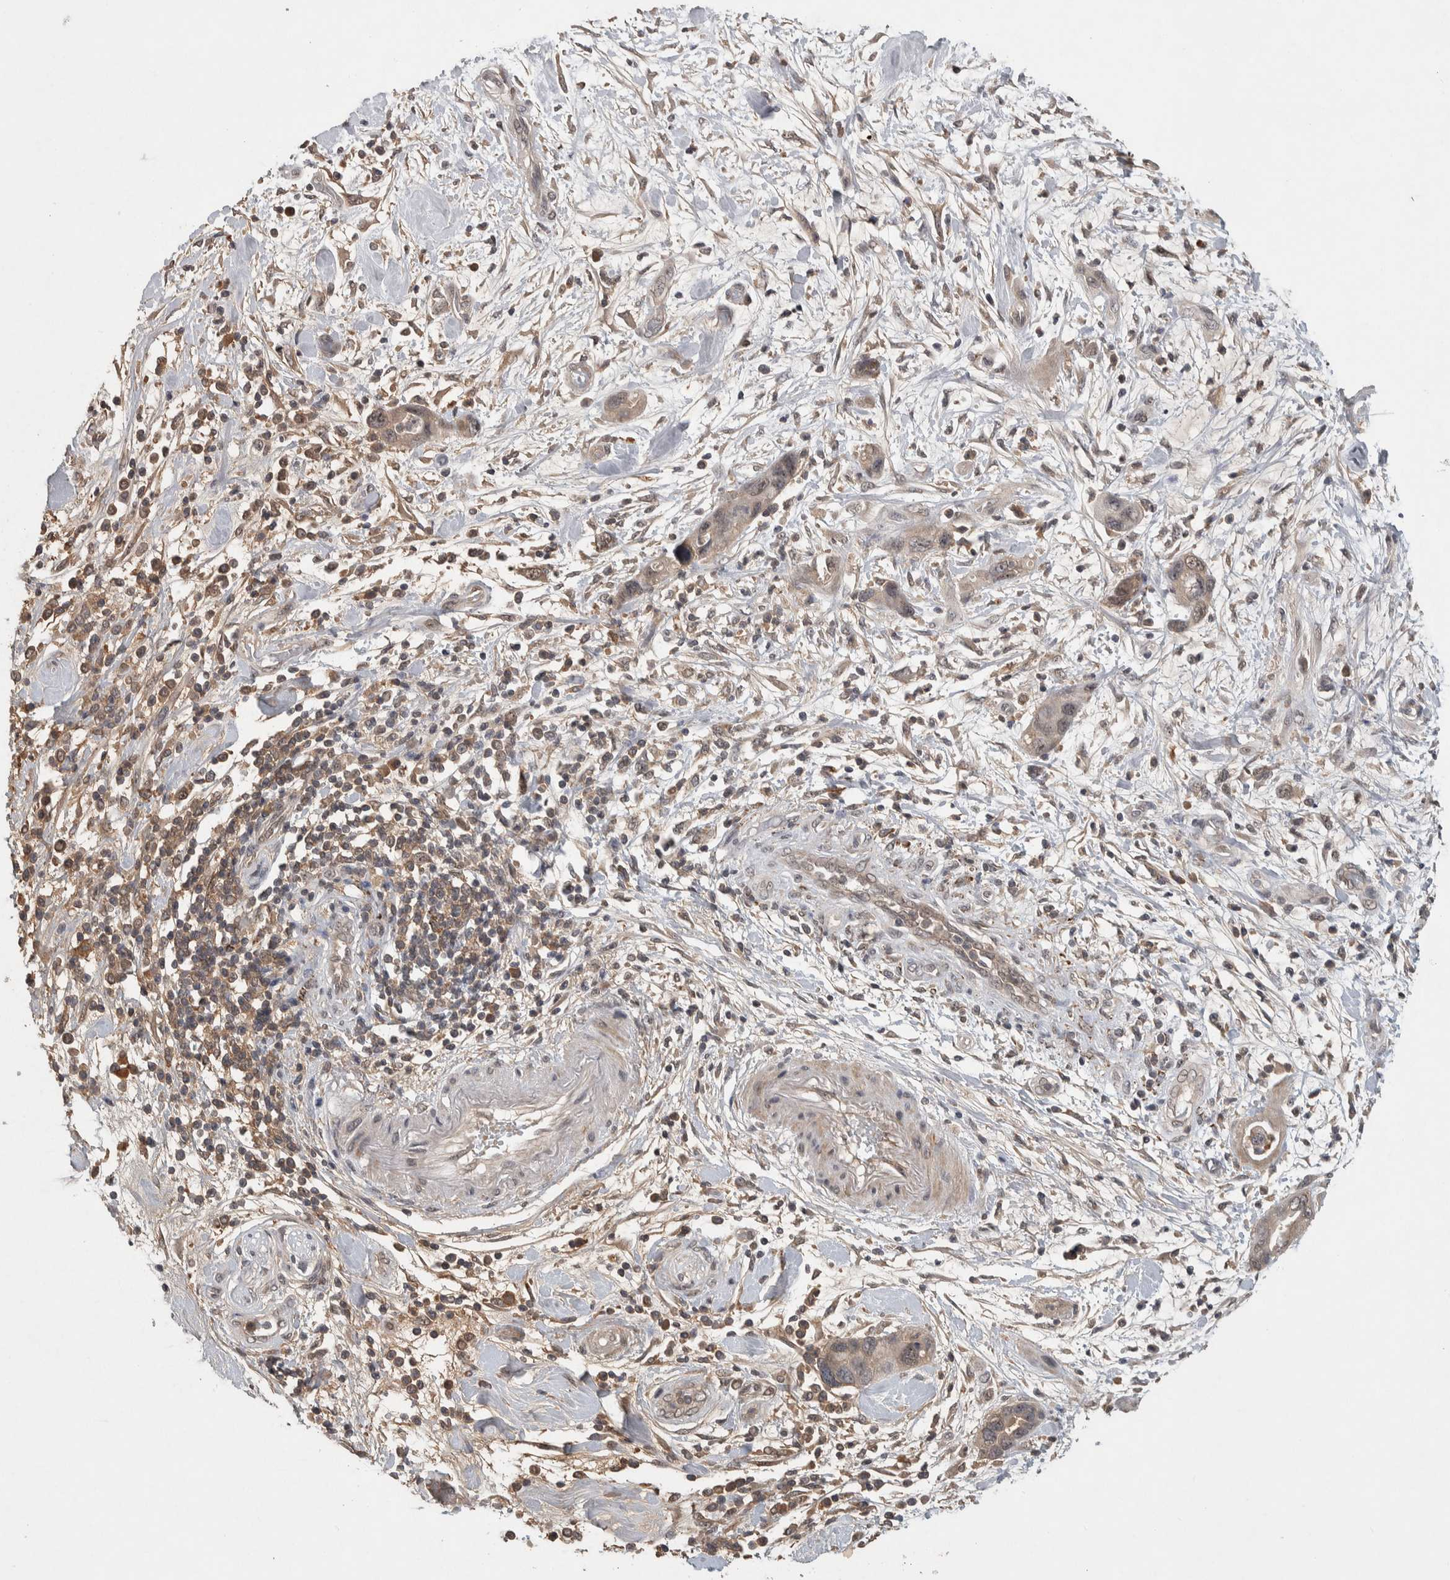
{"staining": {"intensity": "weak", "quantity": "25%-75%", "location": "cytoplasmic/membranous,nuclear"}, "tissue": "pancreatic cancer", "cell_type": "Tumor cells", "image_type": "cancer", "snomed": [{"axis": "morphology", "description": "Adenocarcinoma, NOS"}, {"axis": "topography", "description": "Pancreas"}], "caption": "High-magnification brightfield microscopy of pancreatic adenocarcinoma stained with DAB (brown) and counterstained with hematoxylin (blue). tumor cells exhibit weak cytoplasmic/membranous and nuclear staining is identified in approximately25%-75% of cells.", "gene": "CHRM3", "patient": {"sex": "female", "age": 70}}